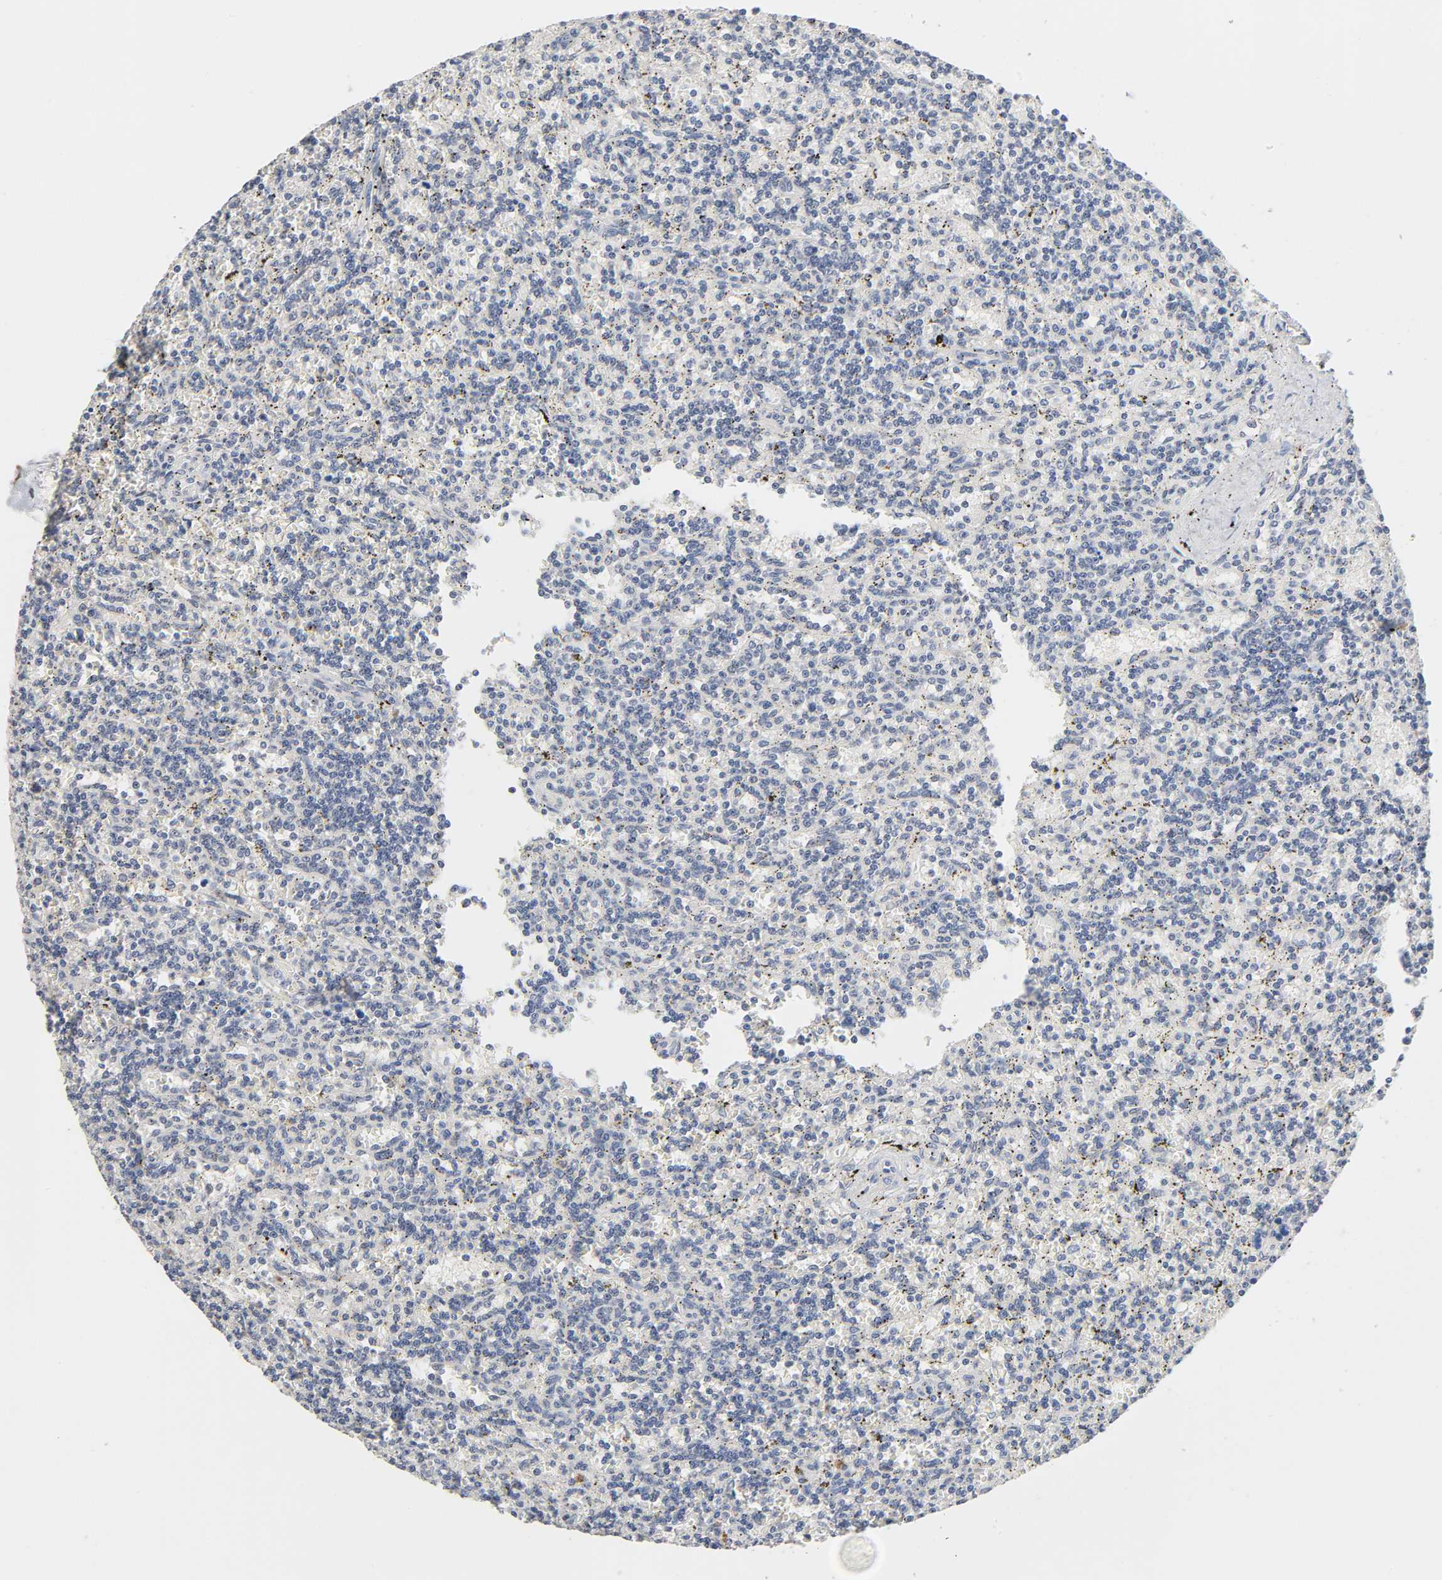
{"staining": {"intensity": "negative", "quantity": "none", "location": "none"}, "tissue": "lymphoma", "cell_type": "Tumor cells", "image_type": "cancer", "snomed": [{"axis": "morphology", "description": "Malignant lymphoma, non-Hodgkin's type, Low grade"}, {"axis": "topography", "description": "Spleen"}], "caption": "There is no significant positivity in tumor cells of low-grade malignant lymphoma, non-Hodgkin's type.", "gene": "HDLBP", "patient": {"sex": "male", "age": 73}}